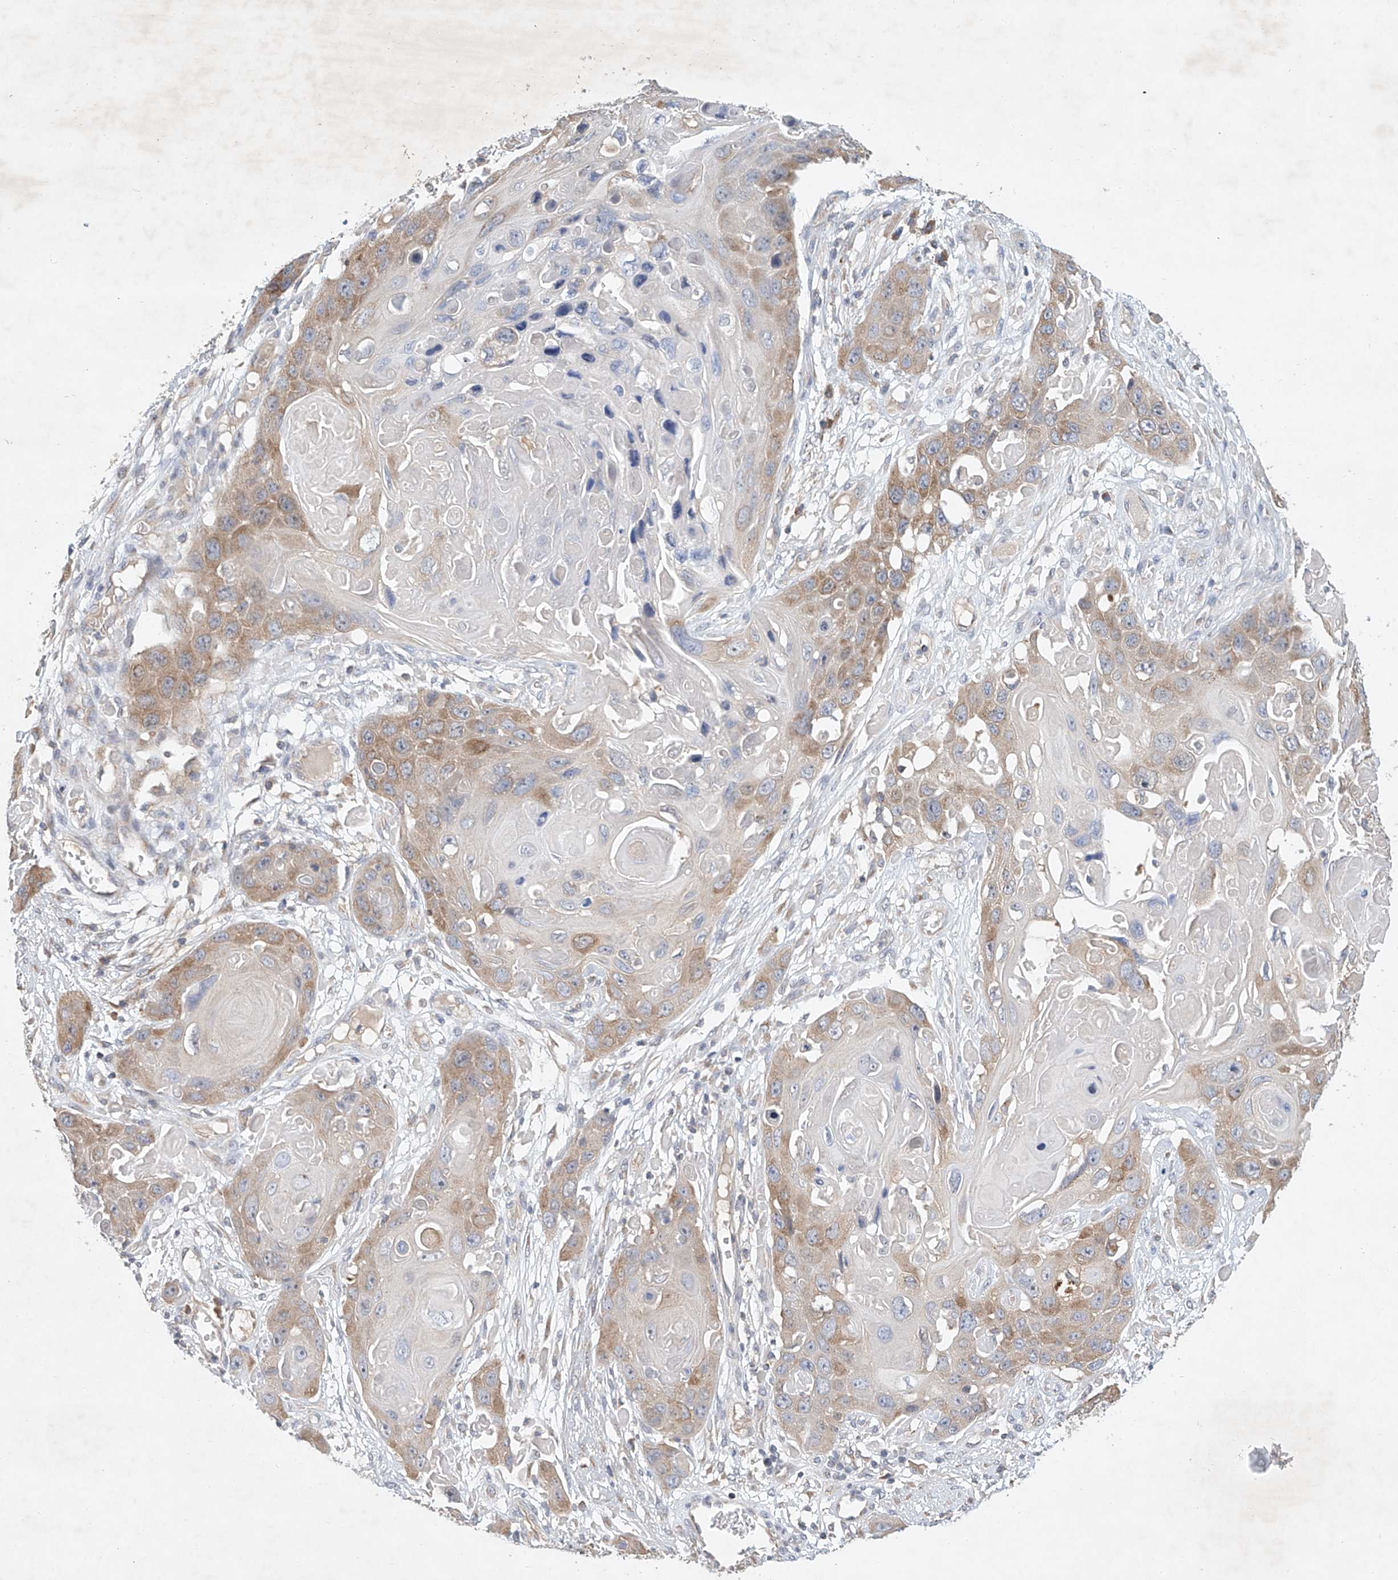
{"staining": {"intensity": "moderate", "quantity": "25%-75%", "location": "cytoplasmic/membranous"}, "tissue": "skin cancer", "cell_type": "Tumor cells", "image_type": "cancer", "snomed": [{"axis": "morphology", "description": "Squamous cell carcinoma, NOS"}, {"axis": "topography", "description": "Skin"}], "caption": "Protein analysis of squamous cell carcinoma (skin) tissue reveals moderate cytoplasmic/membranous expression in about 25%-75% of tumor cells.", "gene": "CARMIL1", "patient": {"sex": "male", "age": 55}}